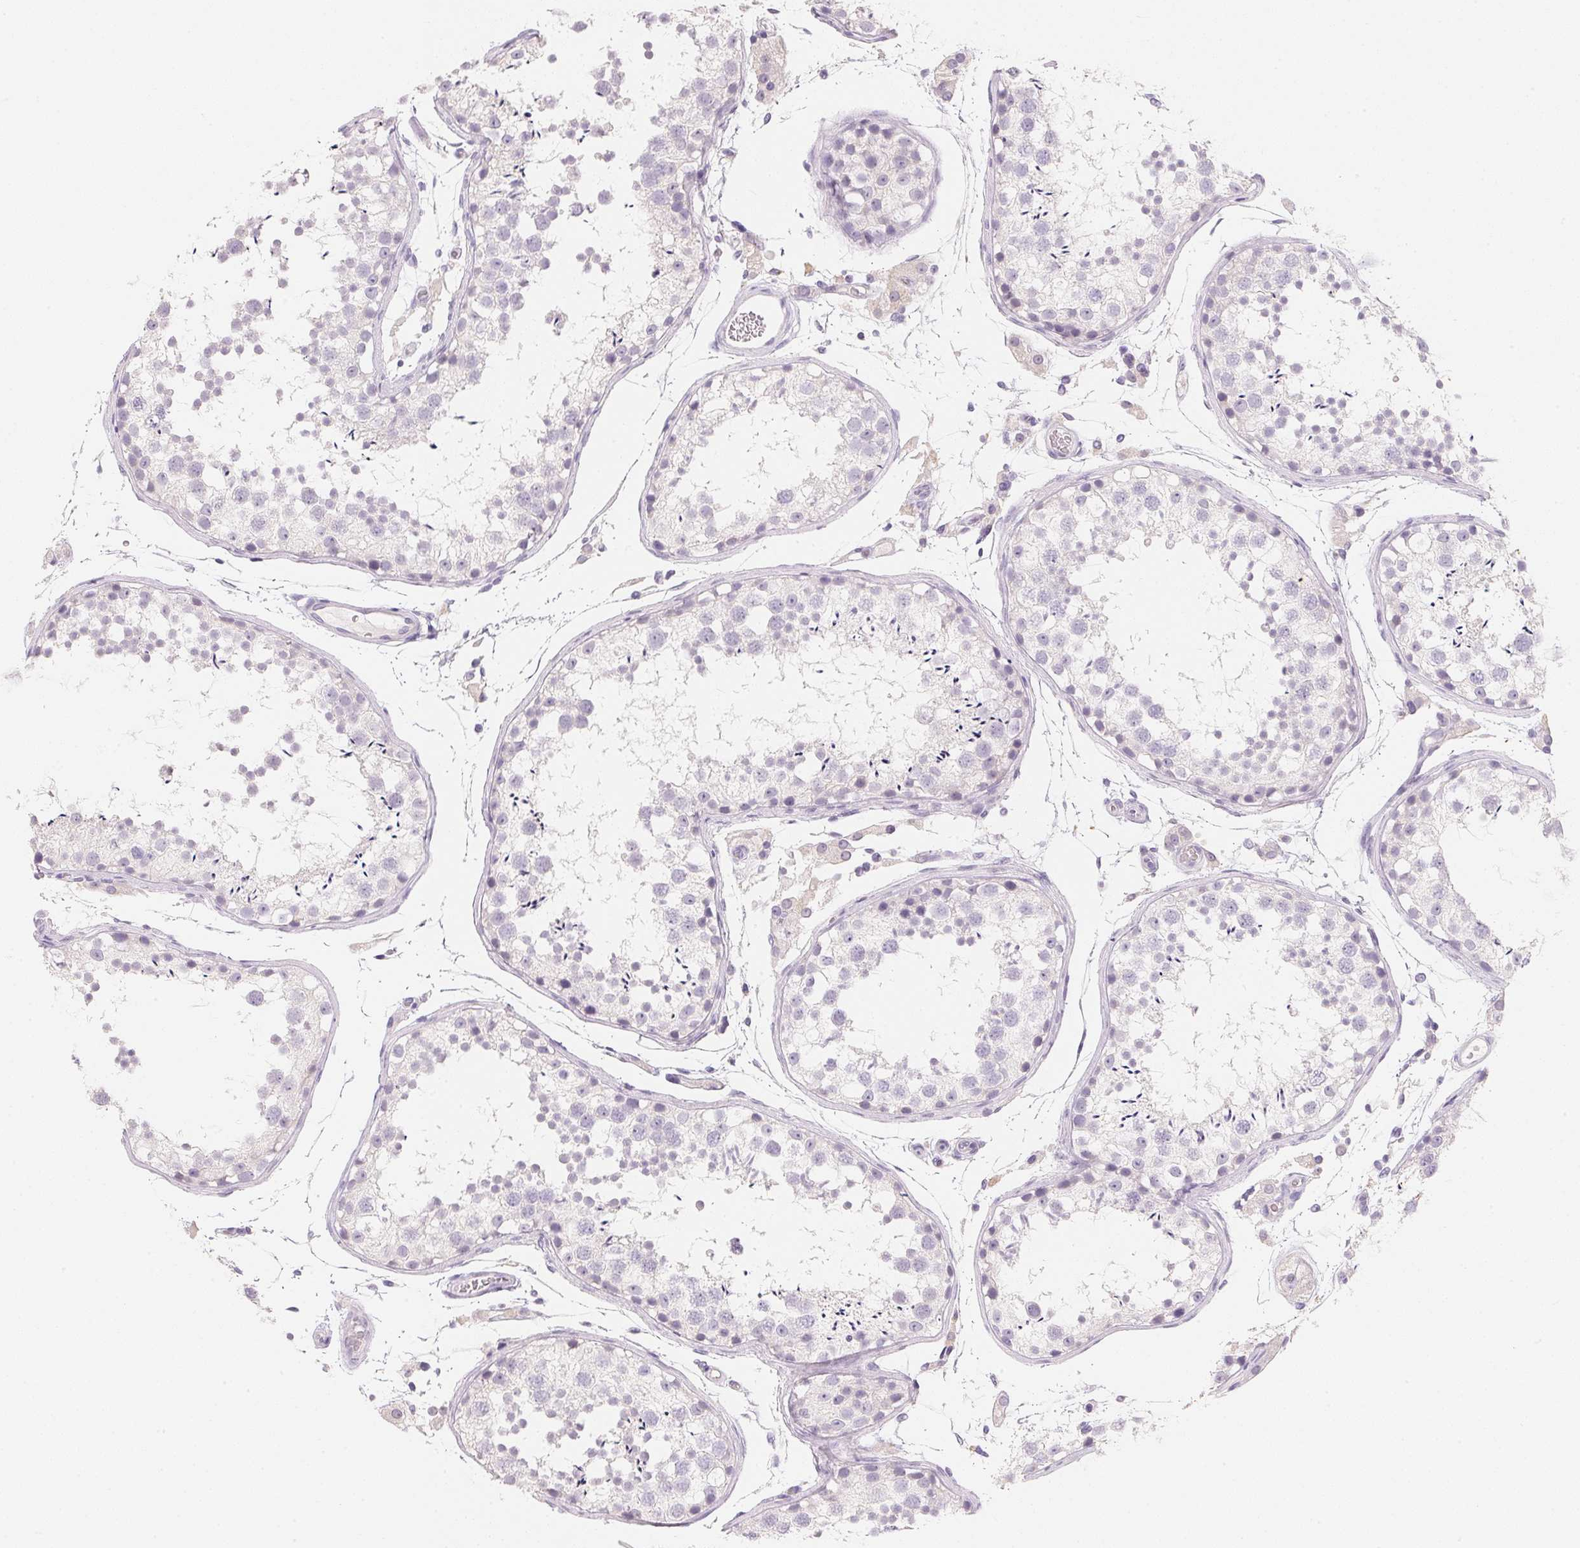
{"staining": {"intensity": "negative", "quantity": "none", "location": "none"}, "tissue": "testis", "cell_type": "Cells in seminiferous ducts", "image_type": "normal", "snomed": [{"axis": "morphology", "description": "Normal tissue, NOS"}, {"axis": "topography", "description": "Testis"}], "caption": "The immunohistochemistry photomicrograph has no significant expression in cells in seminiferous ducts of testis.", "gene": "ACP3", "patient": {"sex": "male", "age": 29}}